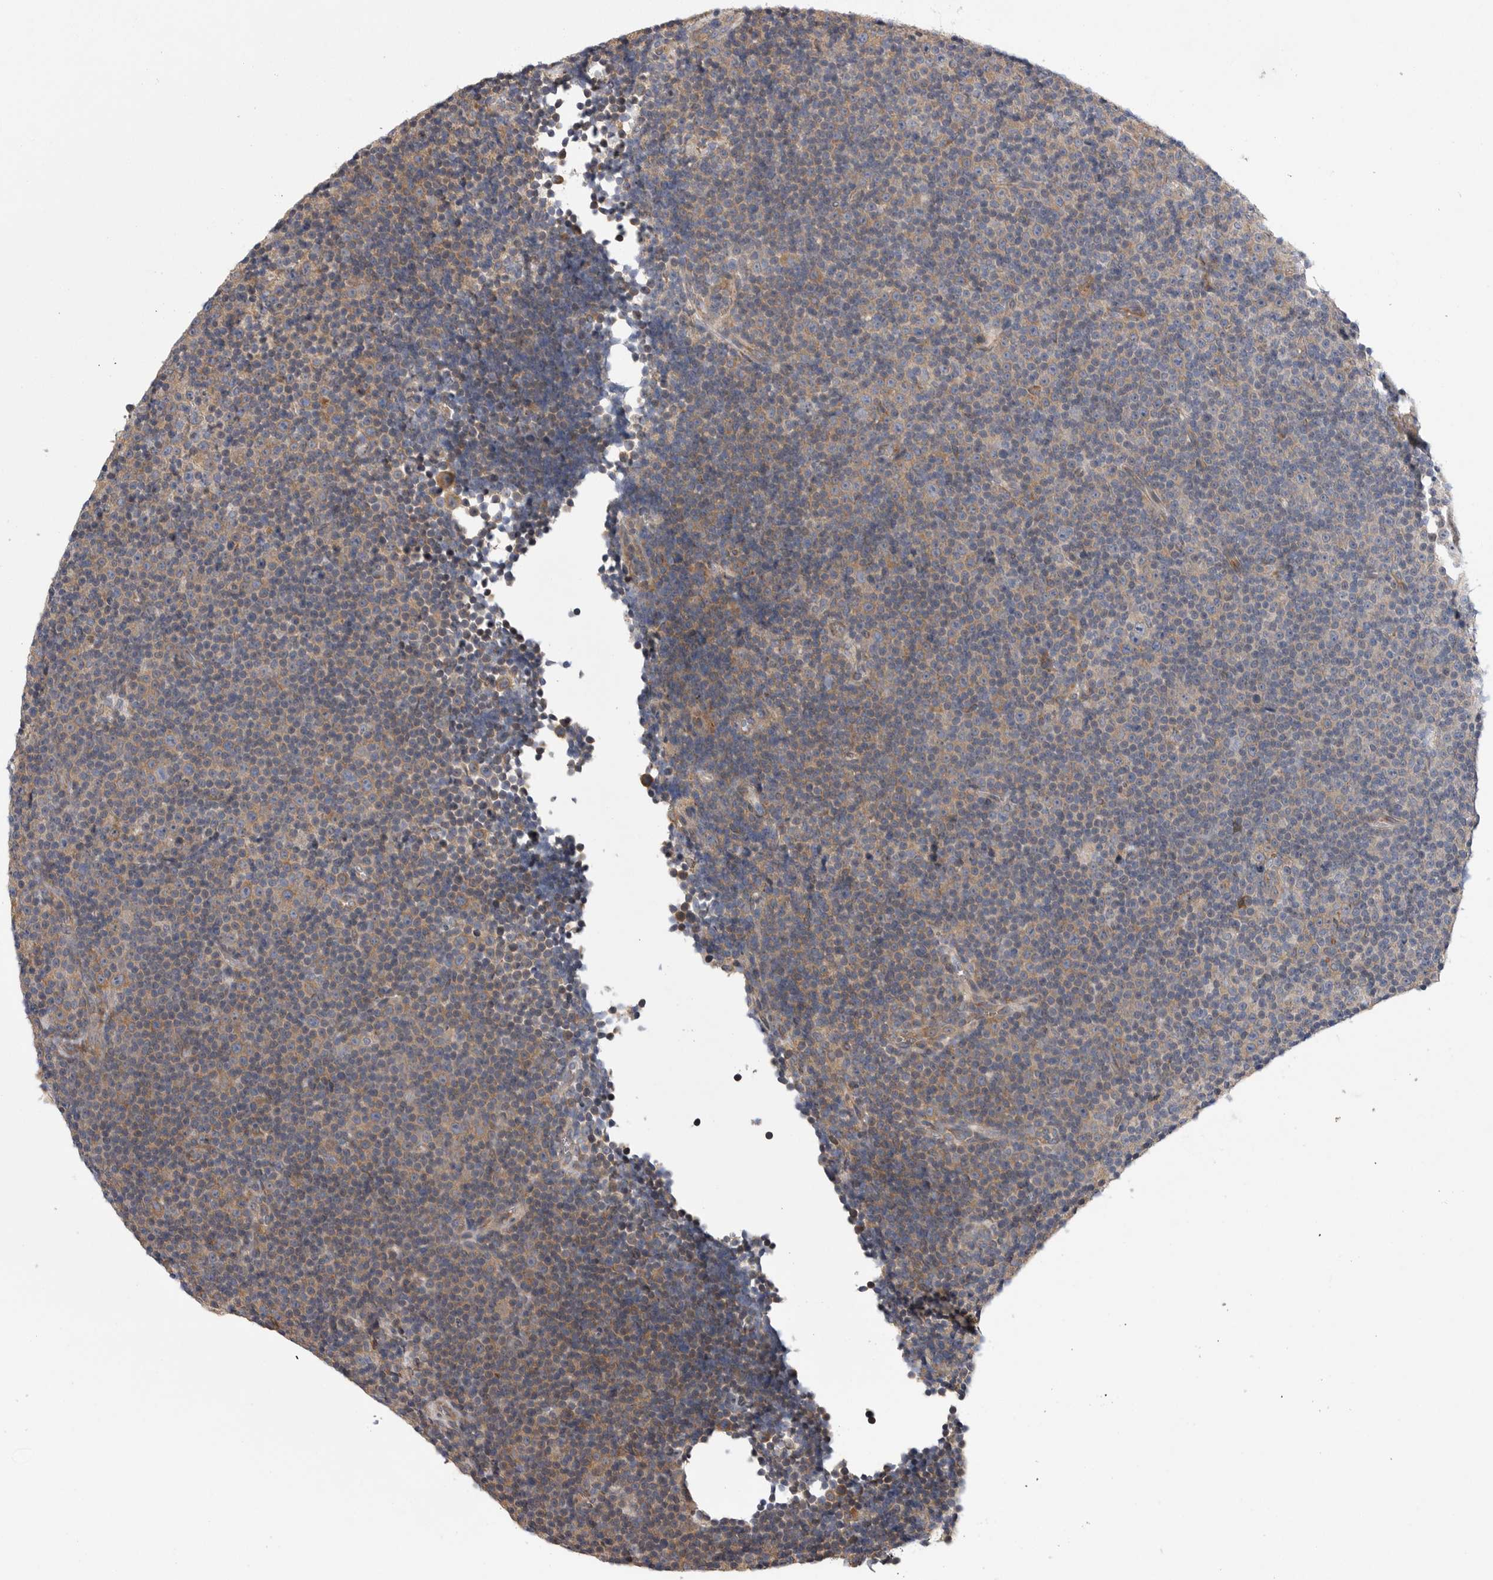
{"staining": {"intensity": "moderate", "quantity": "25%-75%", "location": "cytoplasmic/membranous"}, "tissue": "lymphoma", "cell_type": "Tumor cells", "image_type": "cancer", "snomed": [{"axis": "morphology", "description": "Malignant lymphoma, non-Hodgkin's type, Low grade"}, {"axis": "topography", "description": "Lymph node"}], "caption": "Immunohistochemical staining of low-grade malignant lymphoma, non-Hodgkin's type displays medium levels of moderate cytoplasmic/membranous staining in approximately 25%-75% of tumor cells.", "gene": "FBXO43", "patient": {"sex": "female", "age": 67}}